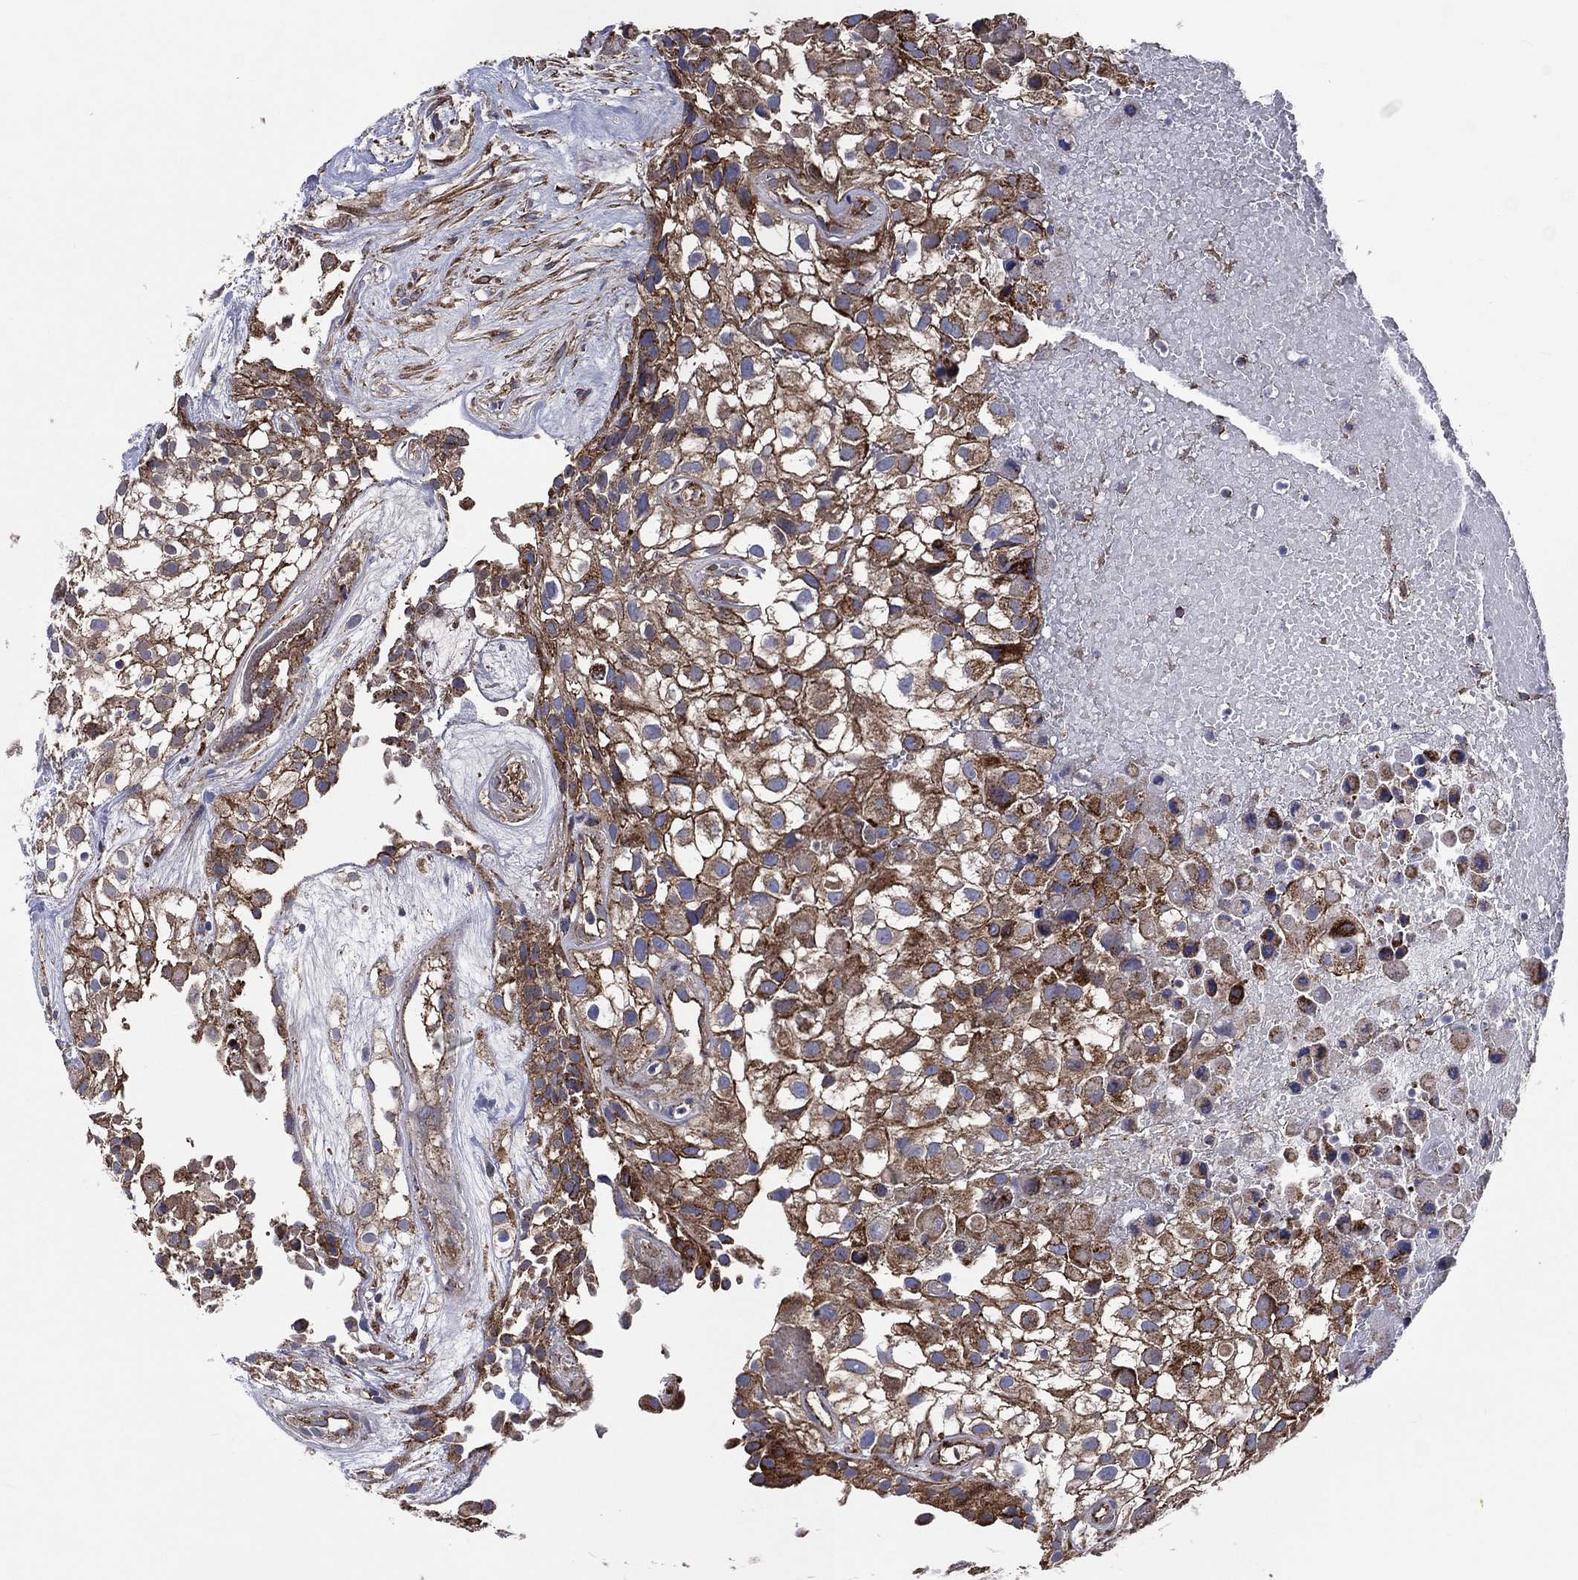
{"staining": {"intensity": "strong", "quantity": ">75%", "location": "cytoplasmic/membranous"}, "tissue": "urothelial cancer", "cell_type": "Tumor cells", "image_type": "cancer", "snomed": [{"axis": "morphology", "description": "Urothelial carcinoma, High grade"}, {"axis": "topography", "description": "Urinary bladder"}], "caption": "A high amount of strong cytoplasmic/membranous positivity is identified in about >75% of tumor cells in high-grade urothelial carcinoma tissue.", "gene": "ANKRD37", "patient": {"sex": "male", "age": 56}}